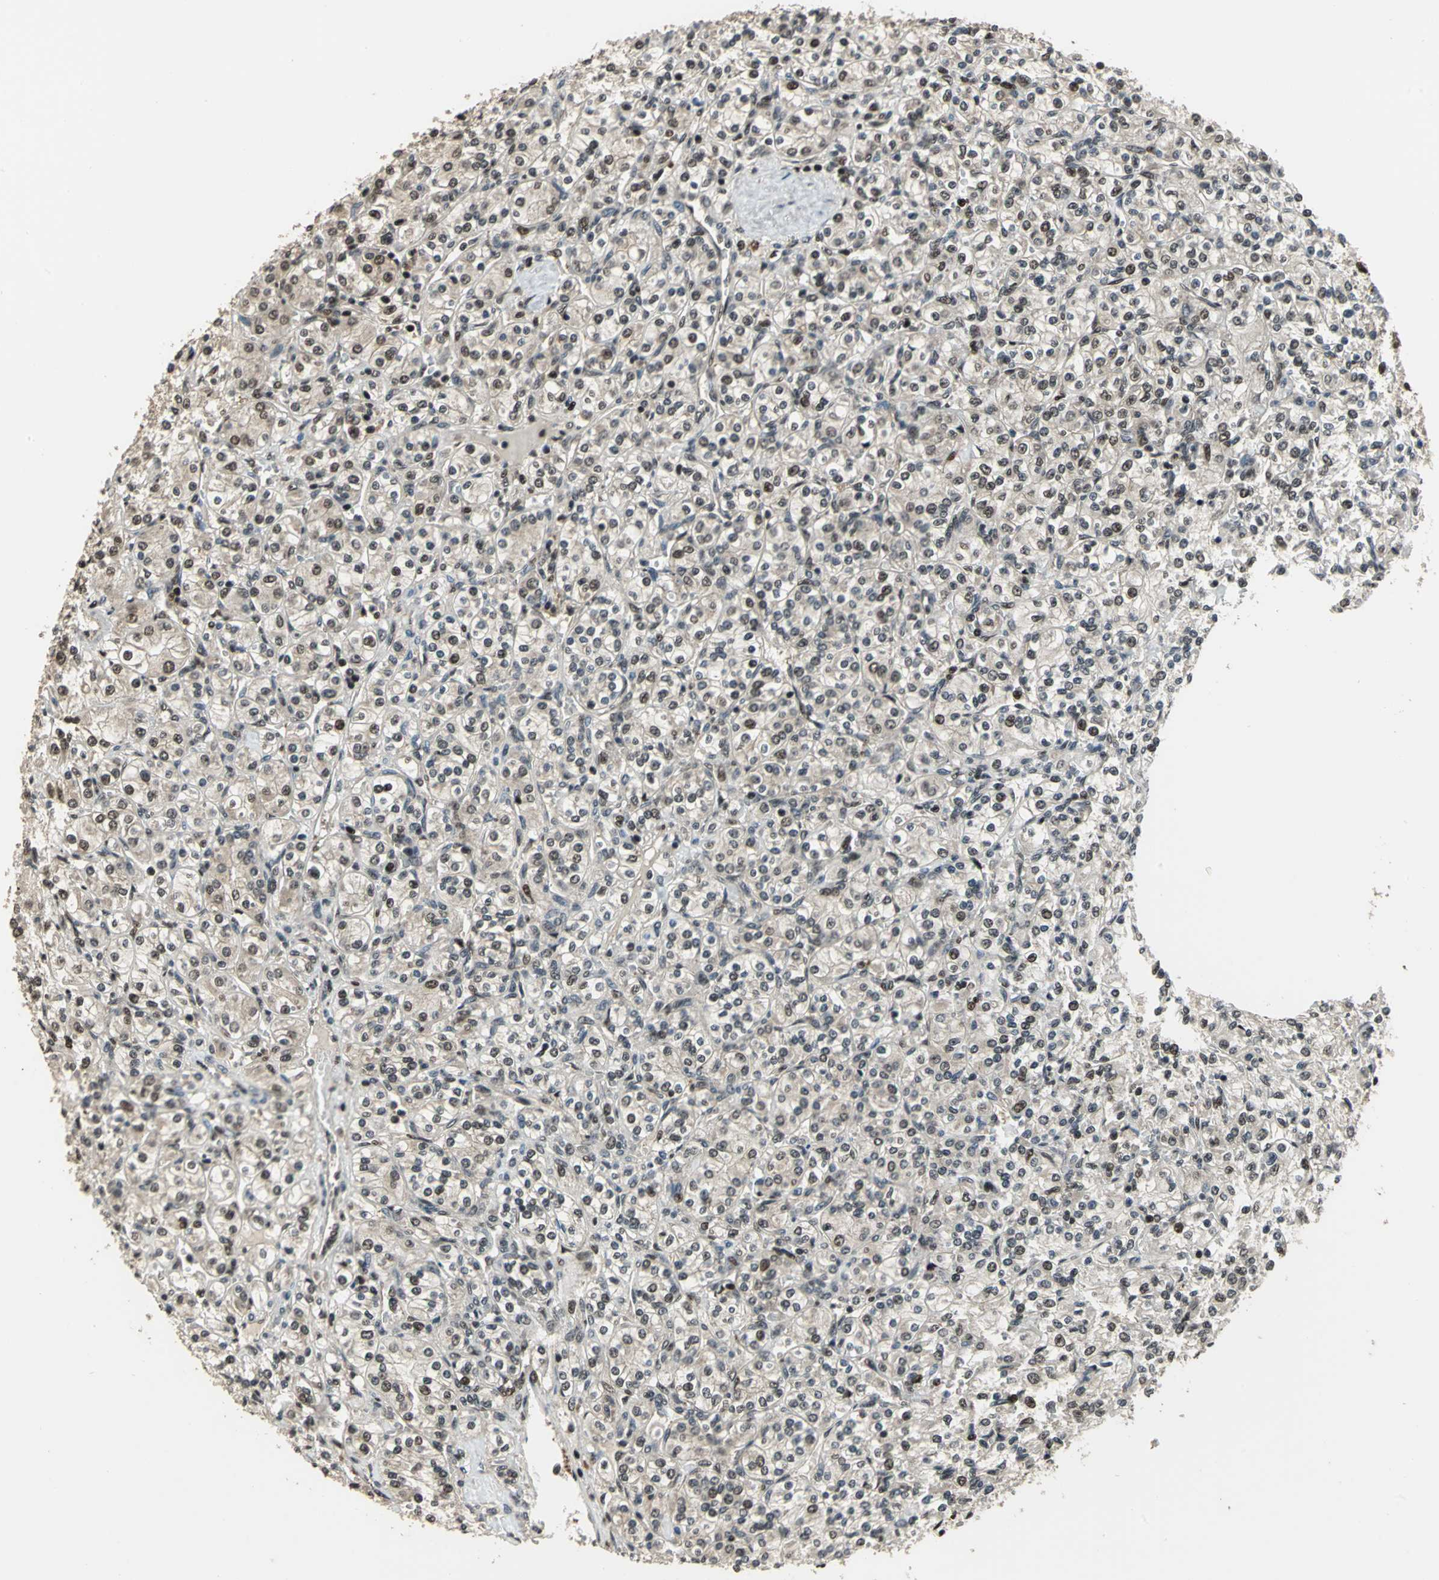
{"staining": {"intensity": "weak", "quantity": ">75%", "location": "nuclear"}, "tissue": "renal cancer", "cell_type": "Tumor cells", "image_type": "cancer", "snomed": [{"axis": "morphology", "description": "Adenocarcinoma, NOS"}, {"axis": "topography", "description": "Kidney"}], "caption": "DAB immunohistochemical staining of renal adenocarcinoma reveals weak nuclear protein expression in approximately >75% of tumor cells. (Stains: DAB (3,3'-diaminobenzidine) in brown, nuclei in blue, Microscopy: brightfield microscopy at high magnification).", "gene": "MIS18BP1", "patient": {"sex": "male", "age": 77}}